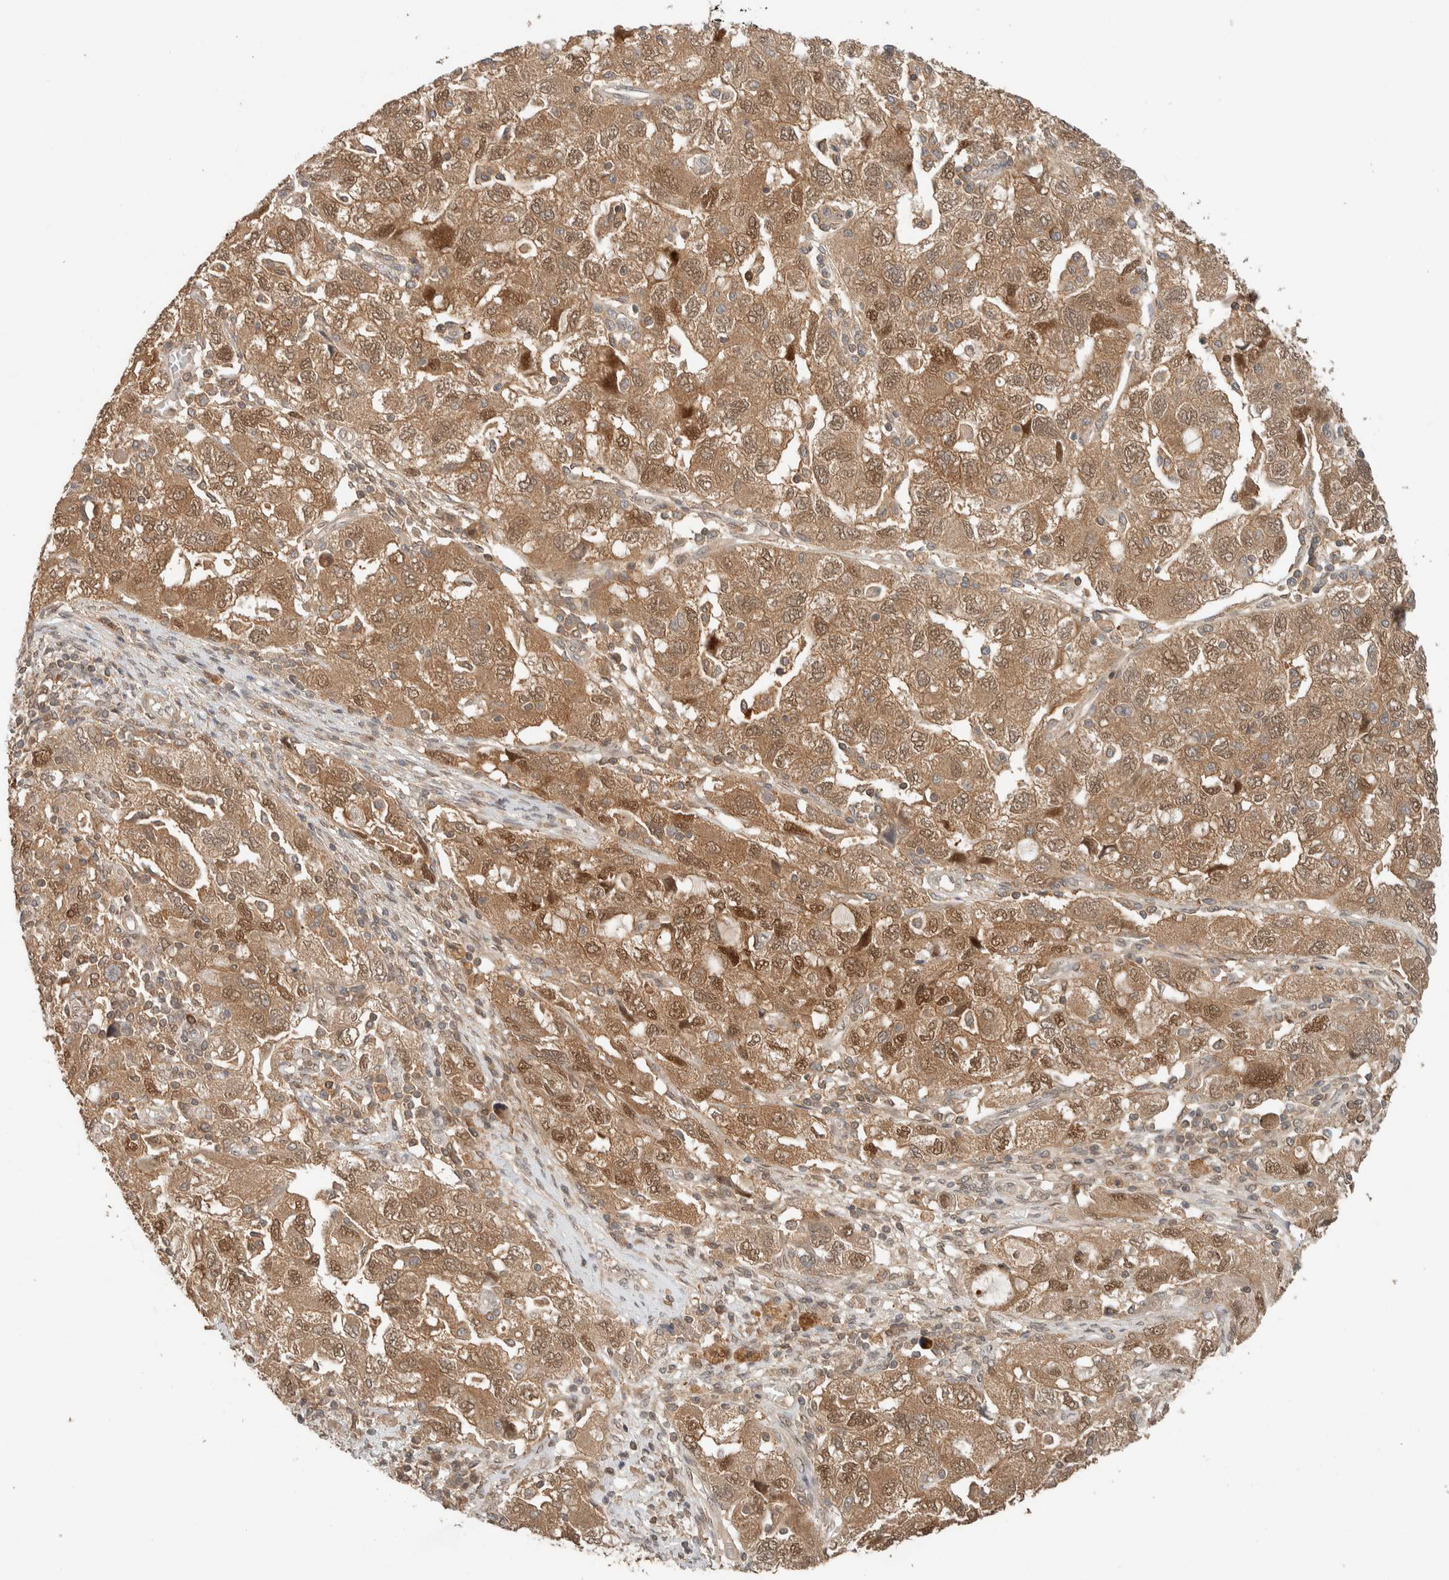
{"staining": {"intensity": "moderate", "quantity": ">75%", "location": "cytoplasmic/membranous,nuclear"}, "tissue": "ovarian cancer", "cell_type": "Tumor cells", "image_type": "cancer", "snomed": [{"axis": "morphology", "description": "Carcinoma, NOS"}, {"axis": "morphology", "description": "Cystadenocarcinoma, serous, NOS"}, {"axis": "topography", "description": "Ovary"}], "caption": "Immunohistochemical staining of human ovarian serous cystadenocarcinoma exhibits medium levels of moderate cytoplasmic/membranous and nuclear protein positivity in about >75% of tumor cells. Using DAB (3,3'-diaminobenzidine) (brown) and hematoxylin (blue) stains, captured at high magnification using brightfield microscopy.", "gene": "ZNF567", "patient": {"sex": "female", "age": 69}}